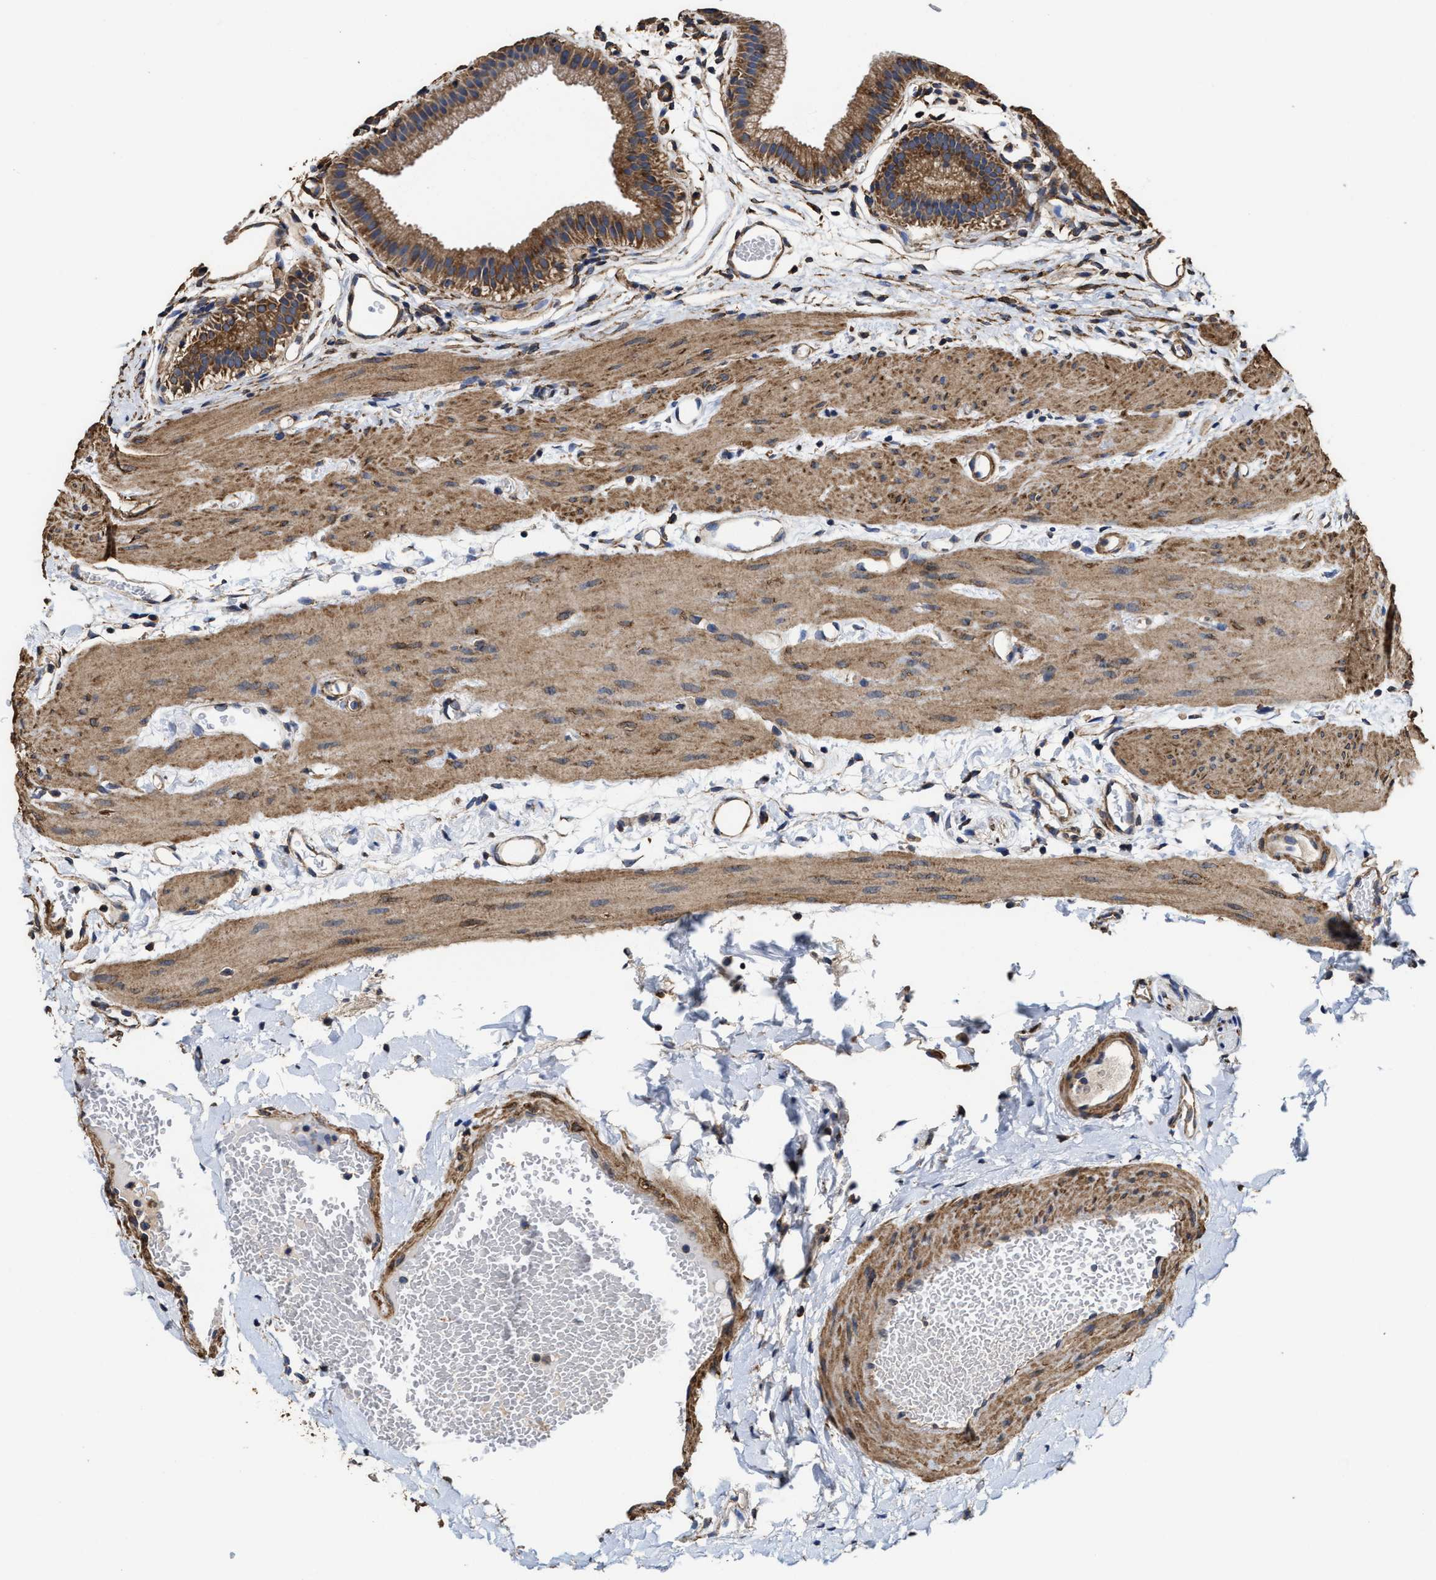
{"staining": {"intensity": "moderate", "quantity": ">75%", "location": "cytoplasmic/membranous"}, "tissue": "gallbladder", "cell_type": "Glandular cells", "image_type": "normal", "snomed": [{"axis": "morphology", "description": "Normal tissue, NOS"}, {"axis": "topography", "description": "Gallbladder"}], "caption": "Gallbladder was stained to show a protein in brown. There is medium levels of moderate cytoplasmic/membranous expression in approximately >75% of glandular cells. The staining was performed using DAB, with brown indicating positive protein expression. Nuclei are stained blue with hematoxylin.", "gene": "SFXN4", "patient": {"sex": "female", "age": 26}}